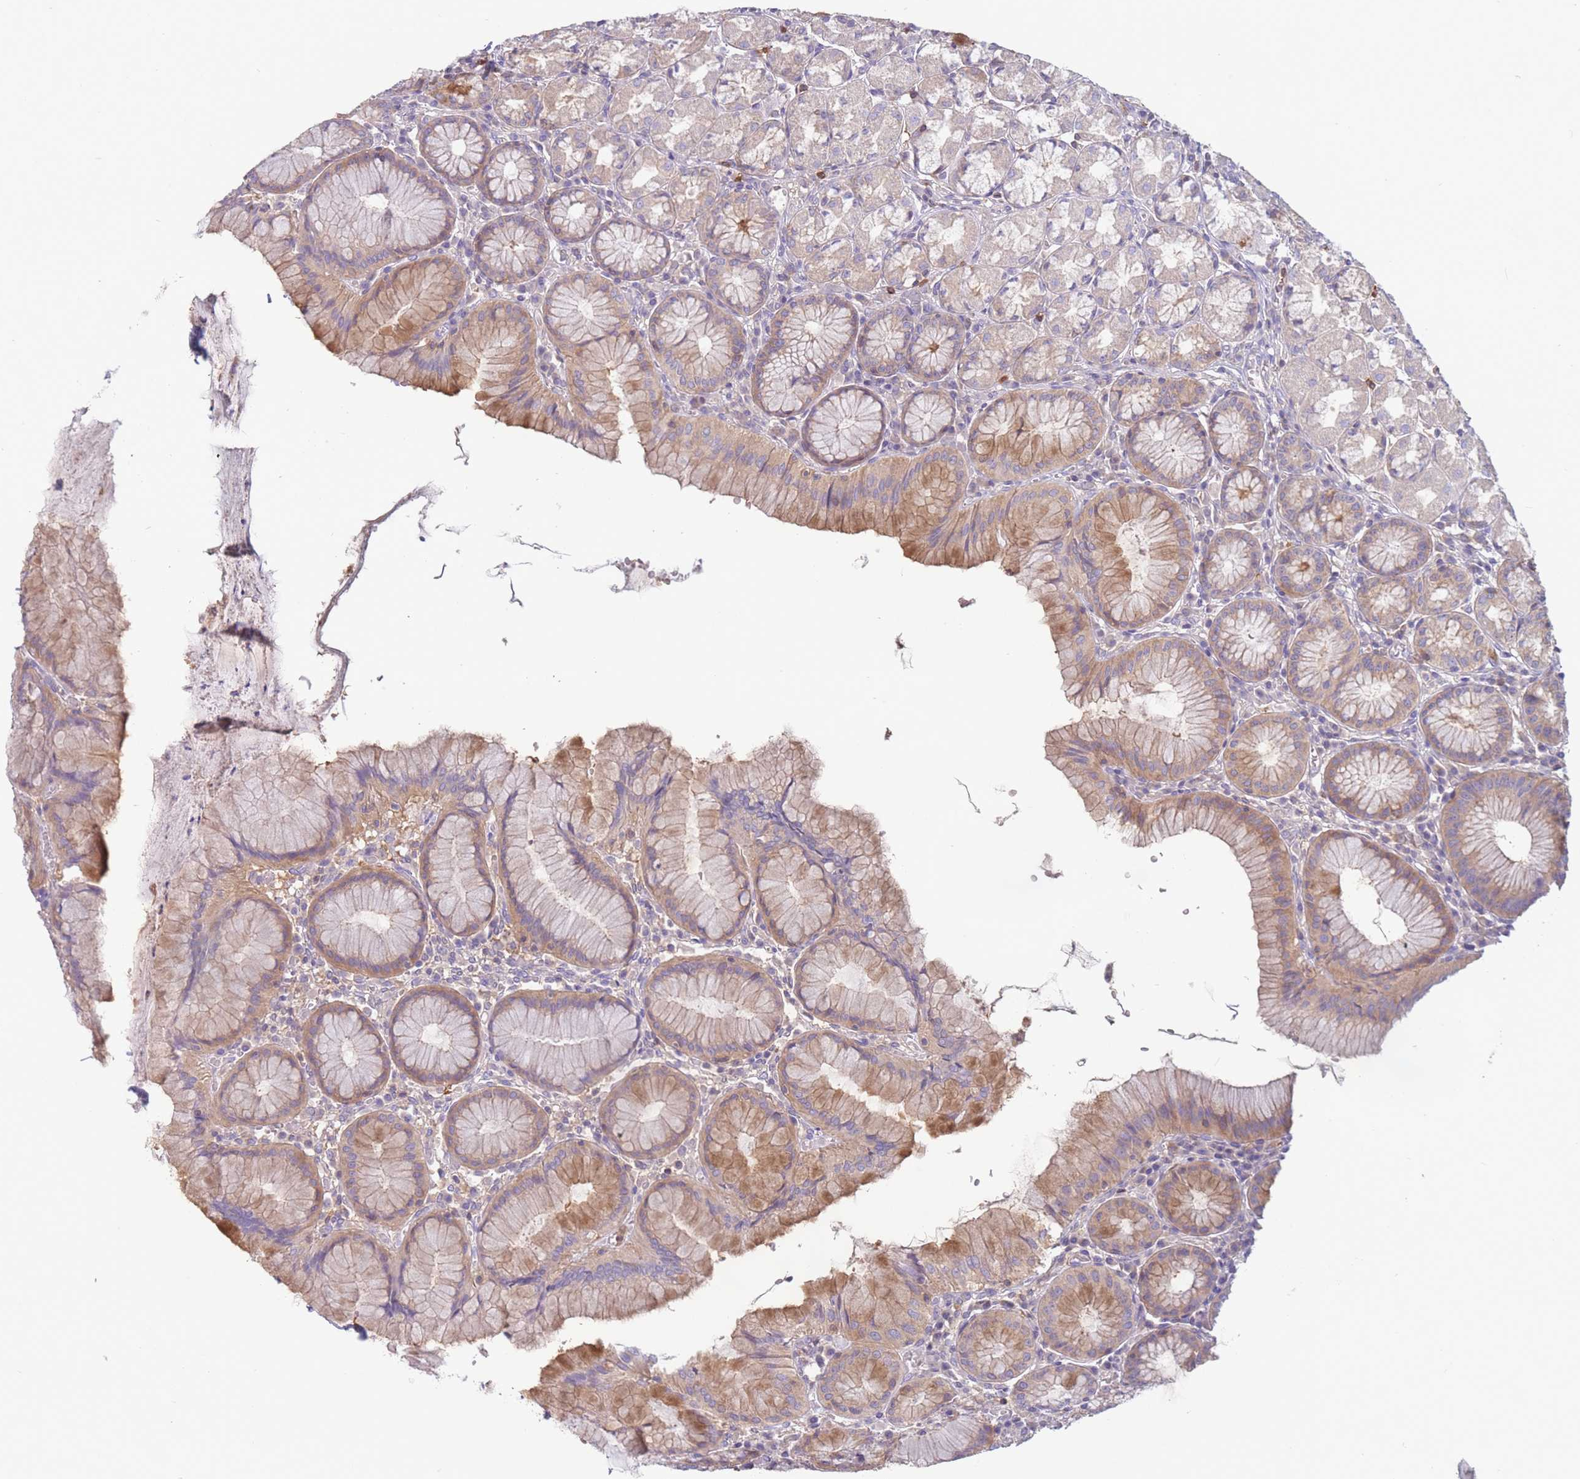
{"staining": {"intensity": "strong", "quantity": "<25%", "location": "cytoplasmic/membranous"}, "tissue": "stomach", "cell_type": "Glandular cells", "image_type": "normal", "snomed": [{"axis": "morphology", "description": "Normal tissue, NOS"}, {"axis": "topography", "description": "Stomach"}], "caption": "Protein positivity by immunohistochemistry (IHC) shows strong cytoplasmic/membranous staining in approximately <25% of glandular cells in normal stomach.", "gene": "ST3GAL4", "patient": {"sex": "male", "age": 55}}